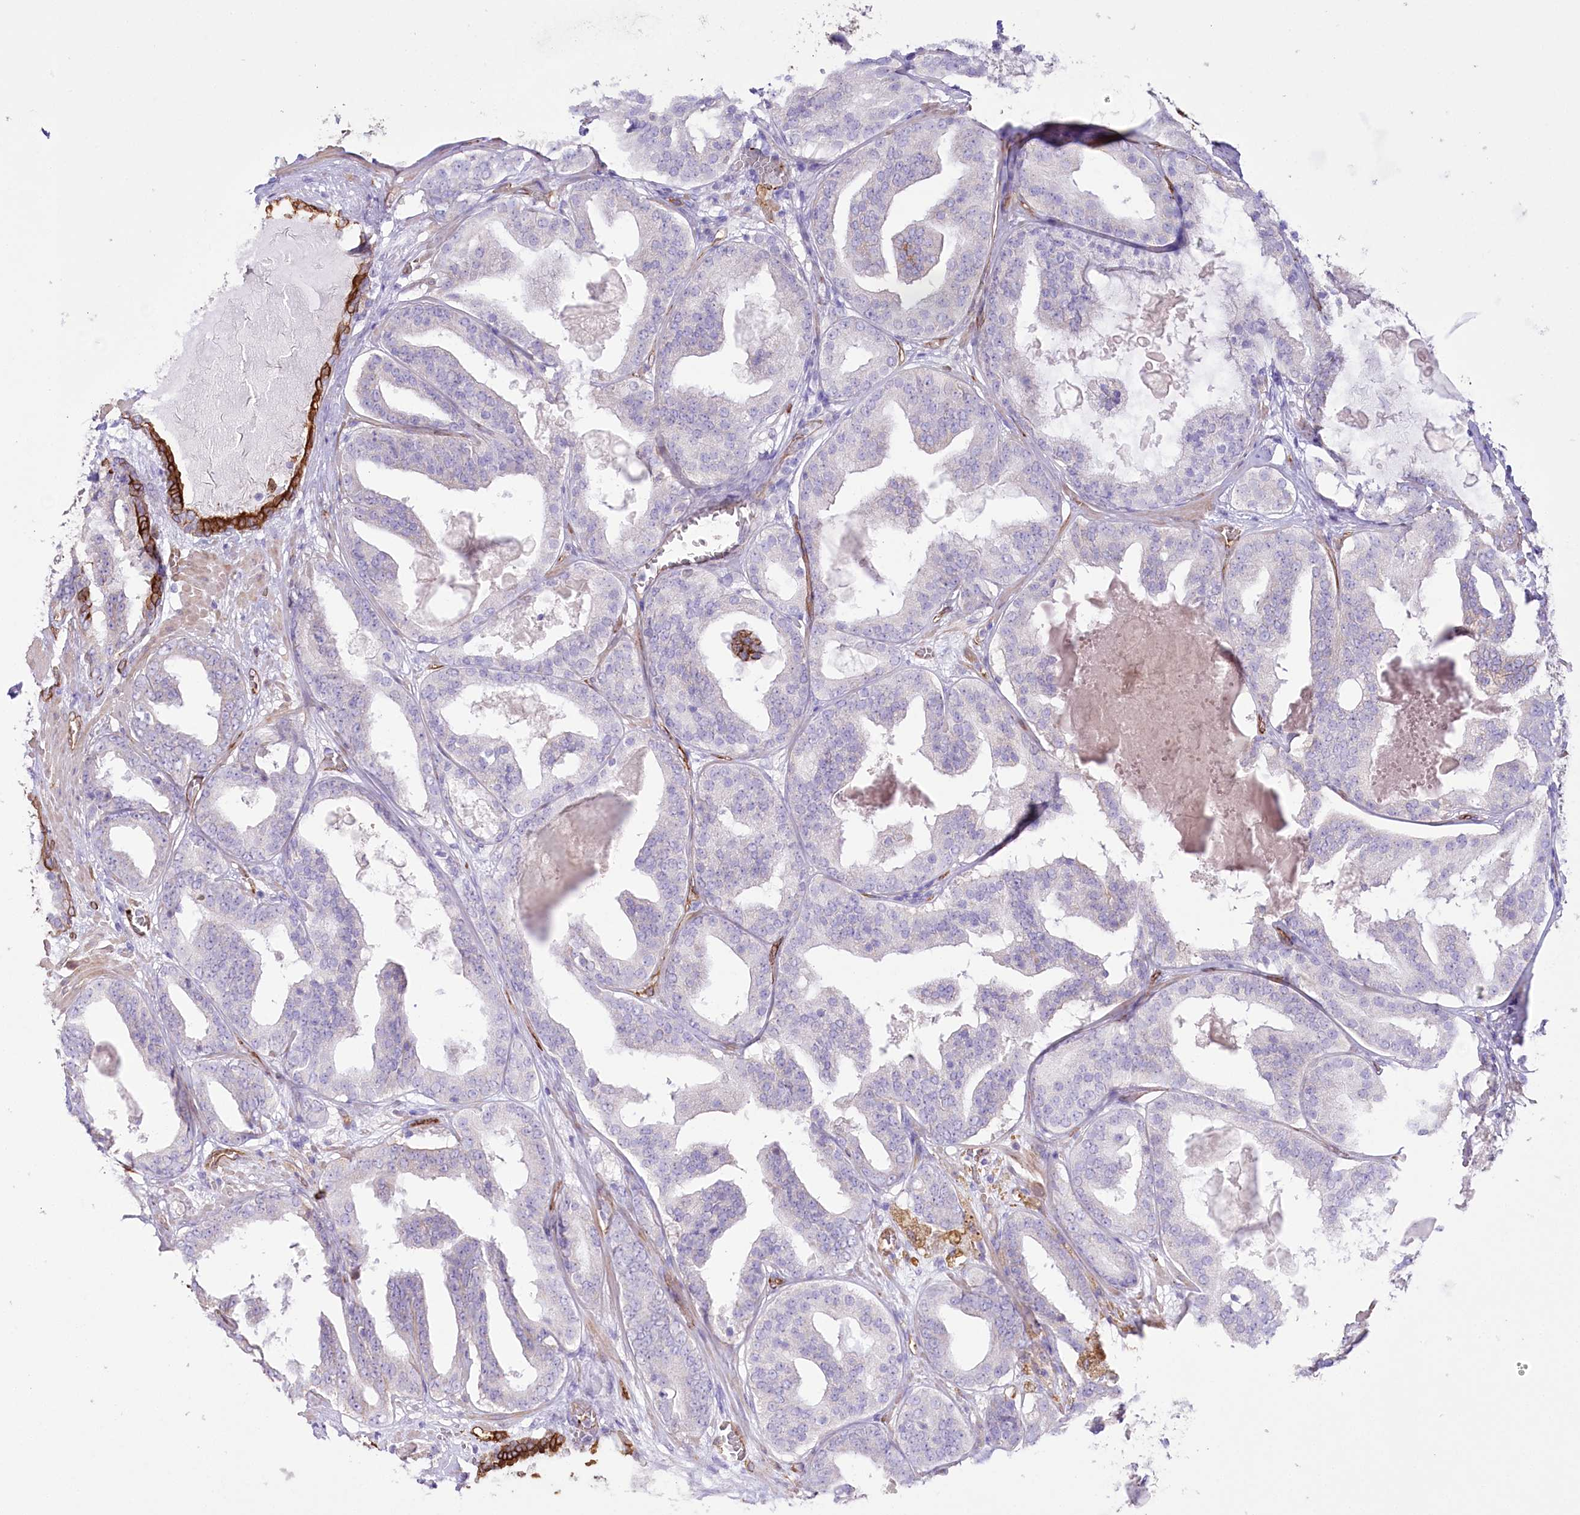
{"staining": {"intensity": "negative", "quantity": "none", "location": "none"}, "tissue": "prostate cancer", "cell_type": "Tumor cells", "image_type": "cancer", "snomed": [{"axis": "morphology", "description": "Adenocarcinoma, High grade"}, {"axis": "topography", "description": "Prostate"}], "caption": "This histopathology image is of prostate adenocarcinoma (high-grade) stained with immunohistochemistry (IHC) to label a protein in brown with the nuclei are counter-stained blue. There is no staining in tumor cells.", "gene": "SLC39A10", "patient": {"sex": "male", "age": 57}}